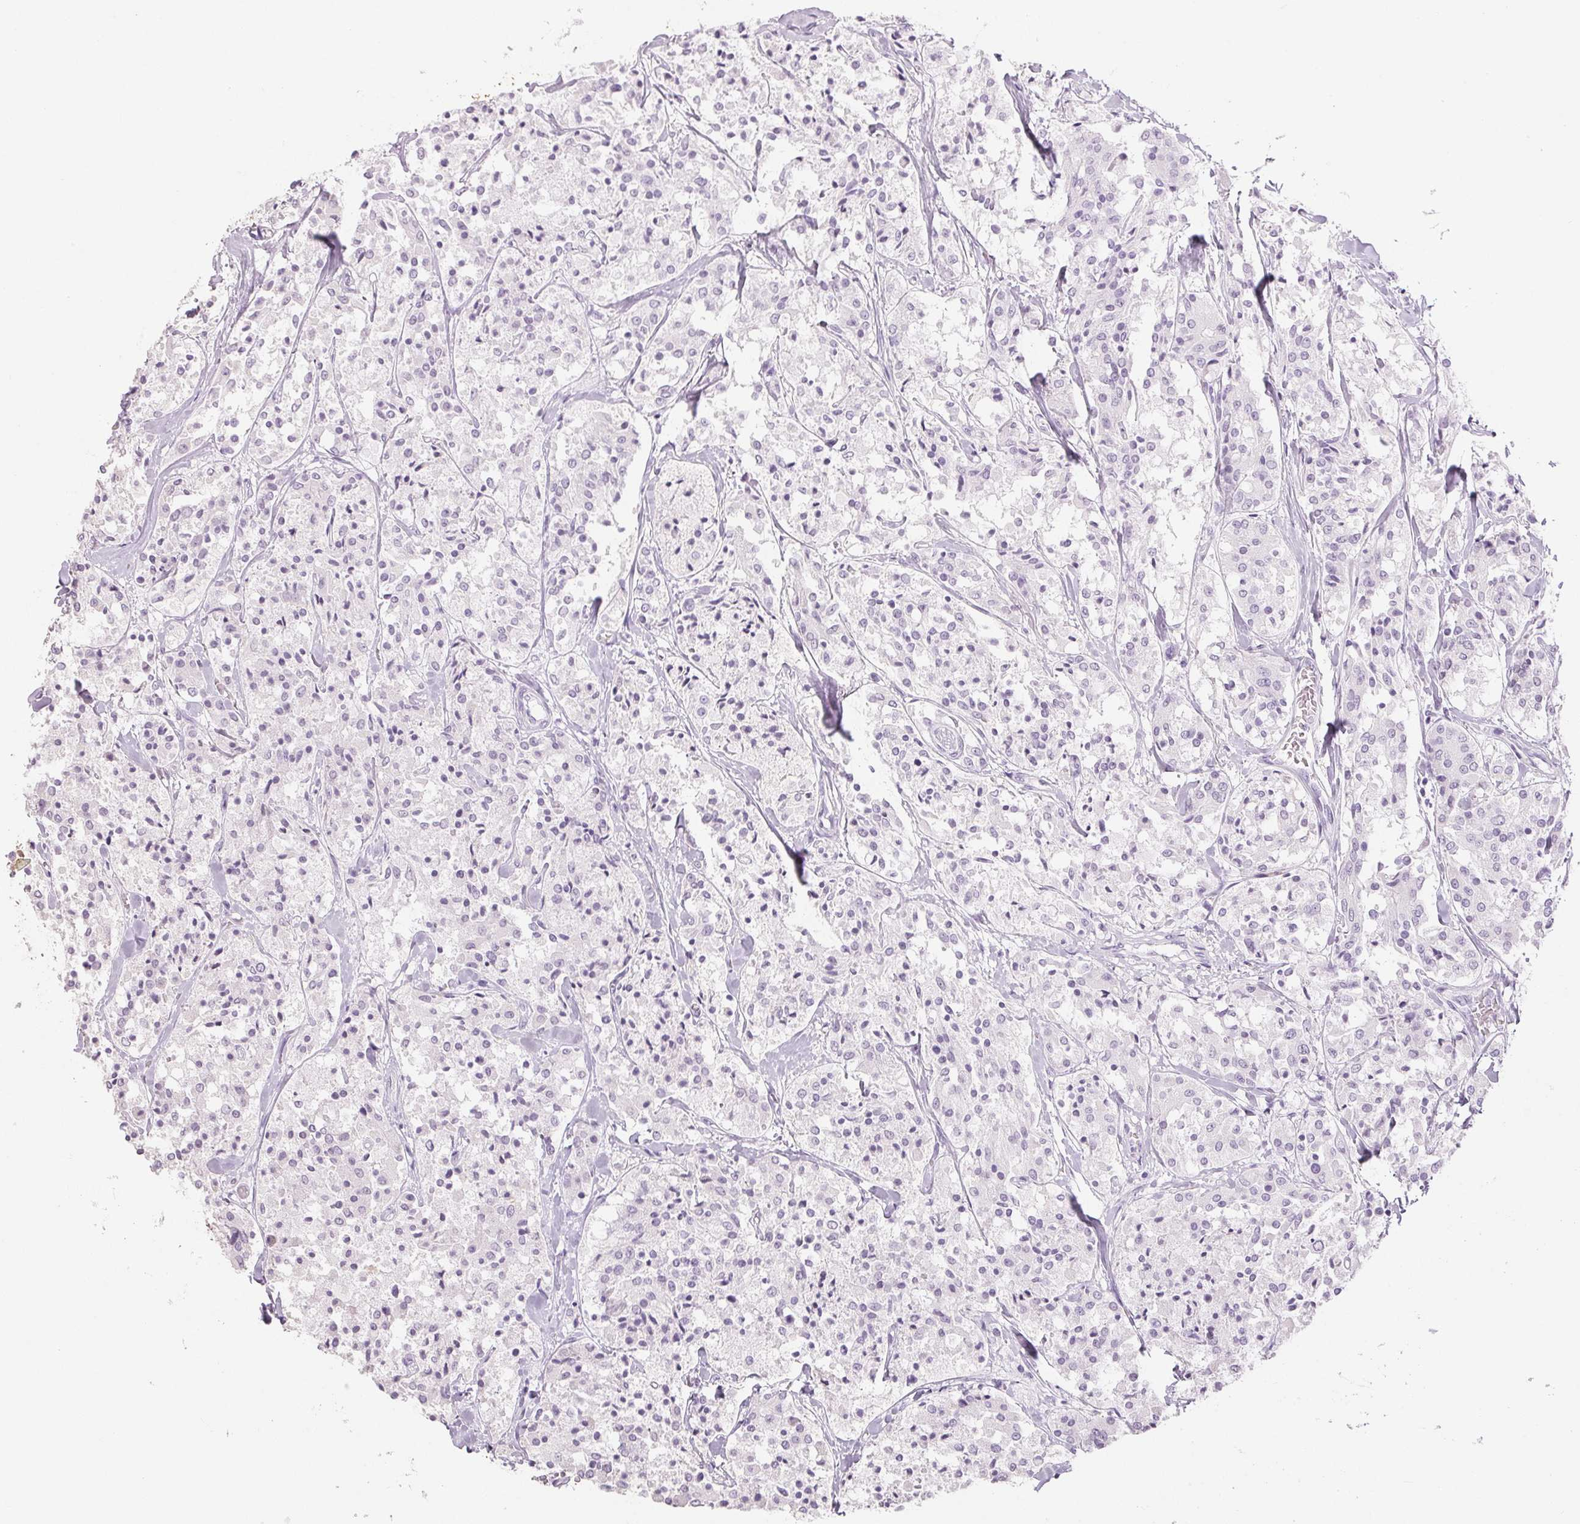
{"staining": {"intensity": "negative", "quantity": "none", "location": "none"}, "tissue": "carcinoid", "cell_type": "Tumor cells", "image_type": "cancer", "snomed": [{"axis": "morphology", "description": "Carcinoid, malignant, NOS"}, {"axis": "topography", "description": "Lung"}], "caption": "Tumor cells show no significant staining in carcinoid.", "gene": "LTF", "patient": {"sex": "male", "age": 71}}